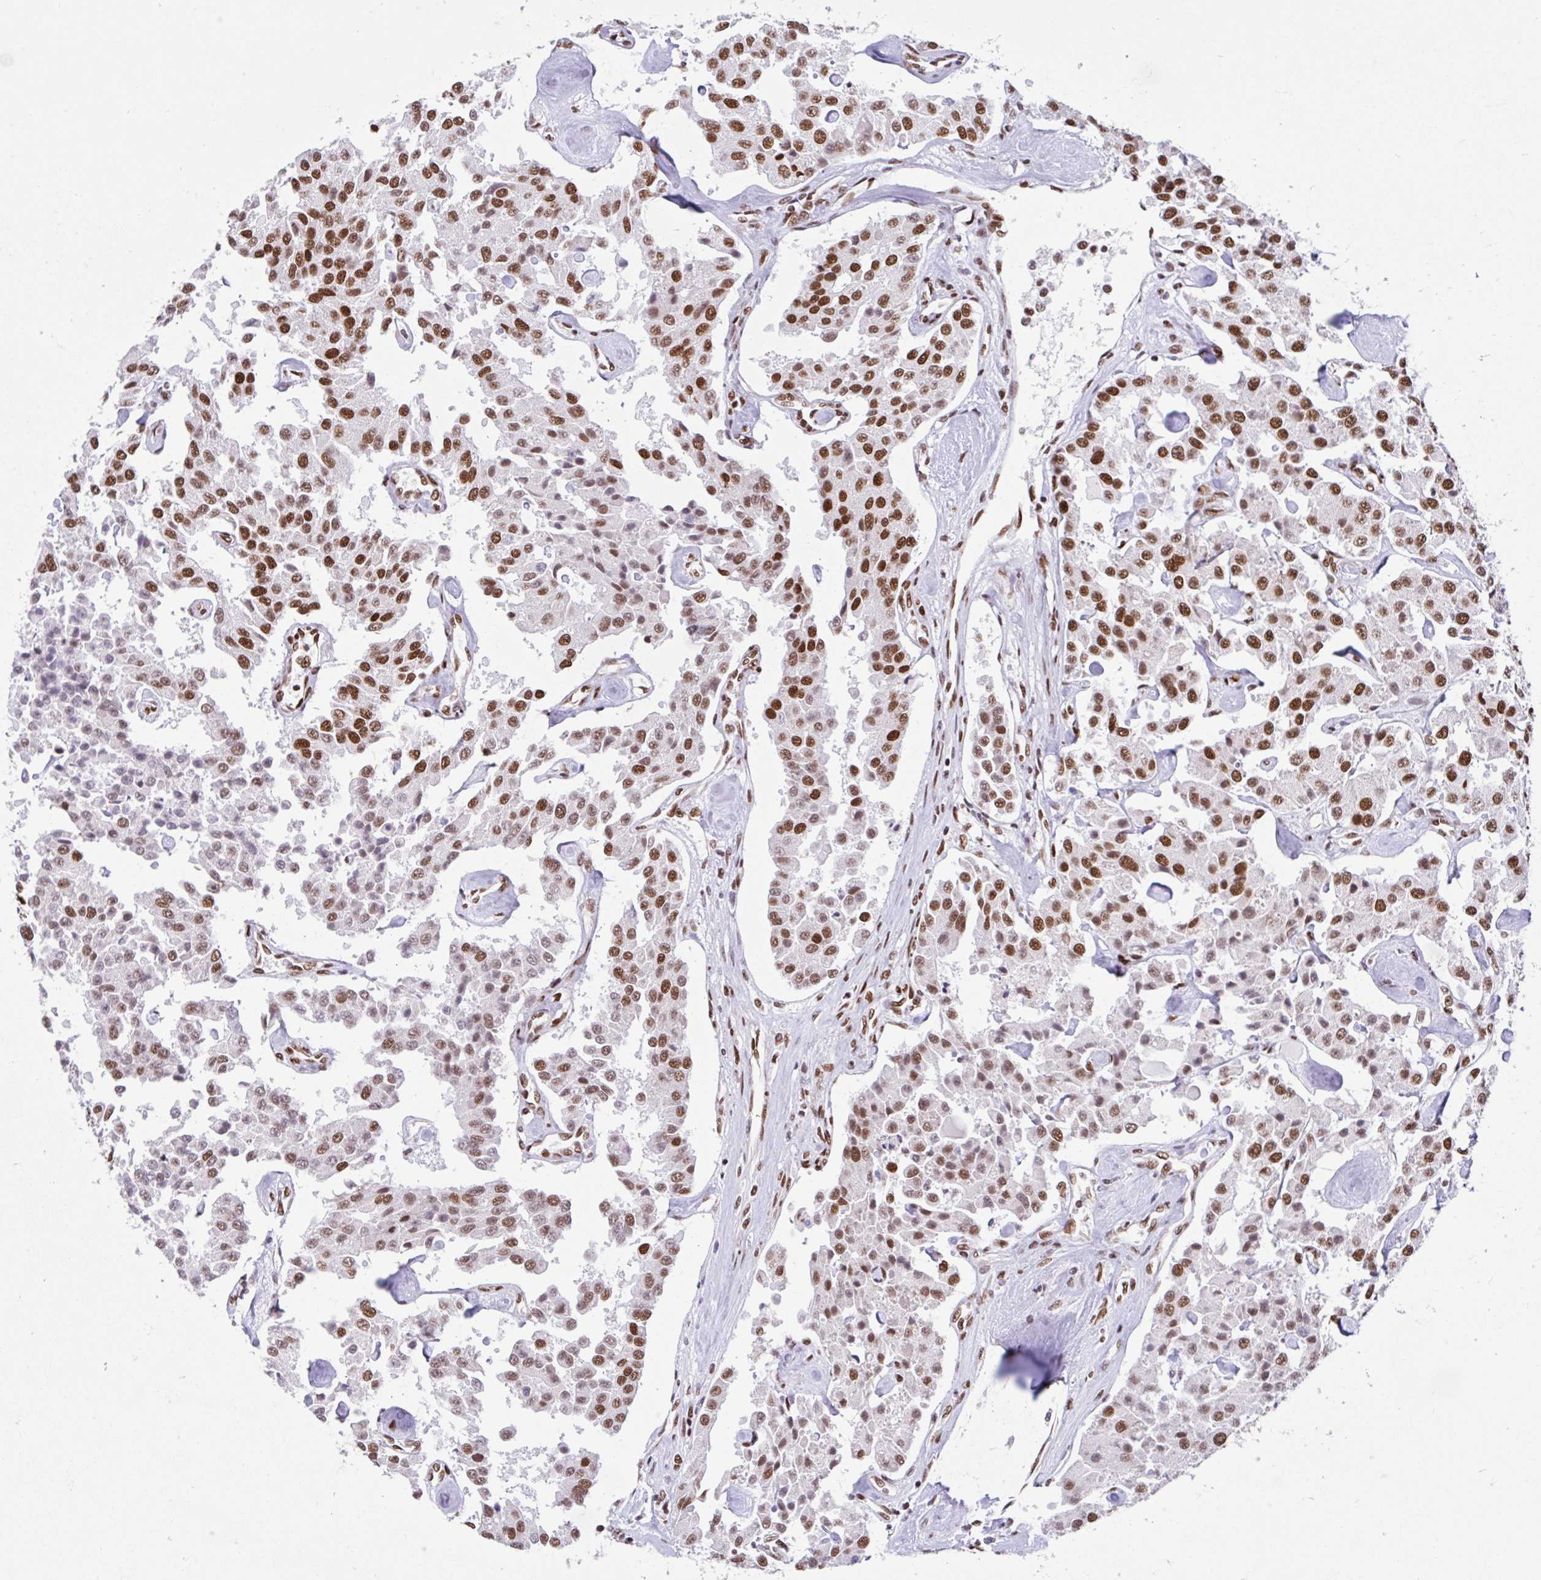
{"staining": {"intensity": "moderate", "quantity": ">75%", "location": "nuclear"}, "tissue": "carcinoid", "cell_type": "Tumor cells", "image_type": "cancer", "snomed": [{"axis": "morphology", "description": "Carcinoid, malignant, NOS"}, {"axis": "topography", "description": "Pancreas"}], "caption": "Carcinoid stained for a protein demonstrates moderate nuclear positivity in tumor cells. (Stains: DAB in brown, nuclei in blue, Microscopy: brightfield microscopy at high magnification).", "gene": "KHDRBS1", "patient": {"sex": "male", "age": 41}}